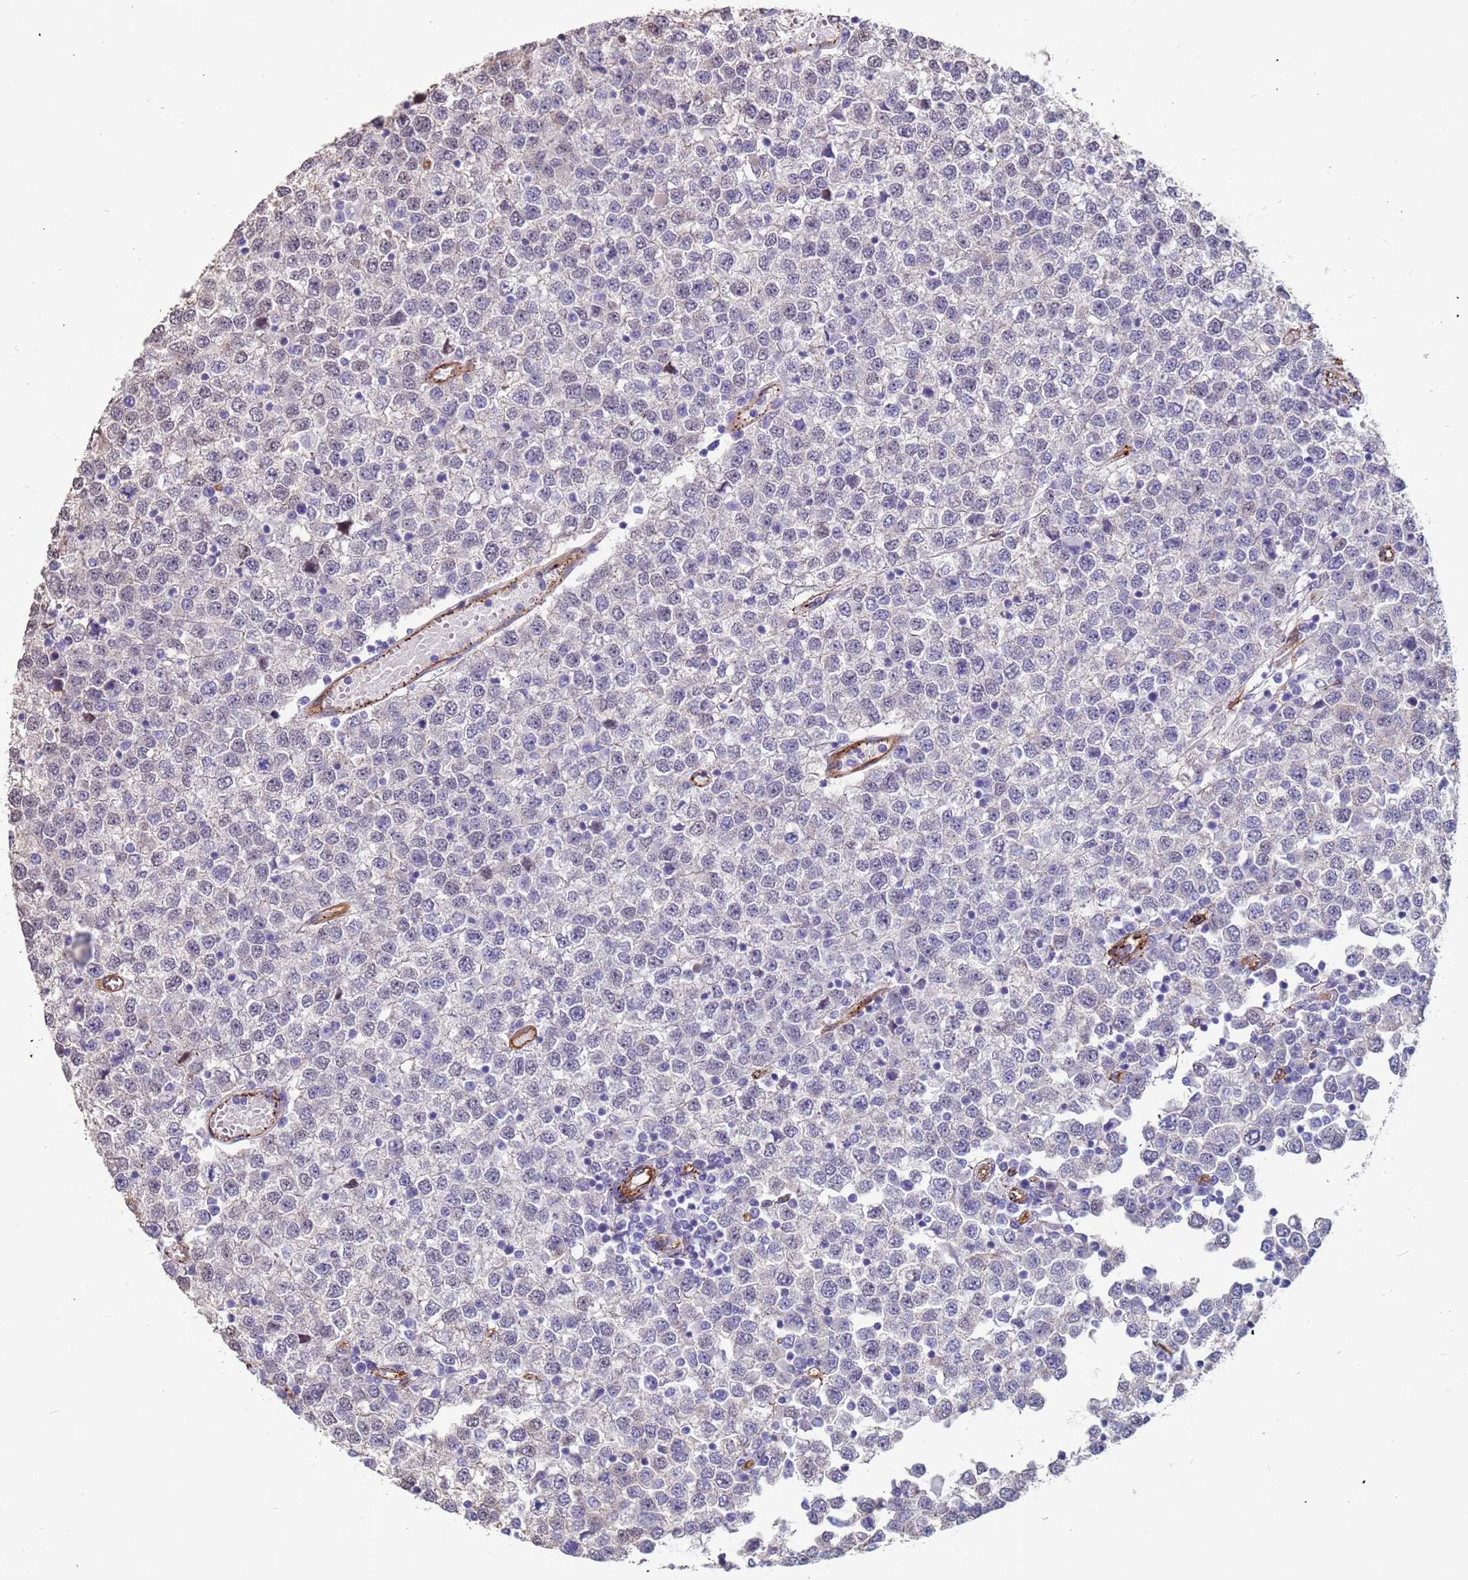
{"staining": {"intensity": "negative", "quantity": "none", "location": "none"}, "tissue": "testis cancer", "cell_type": "Tumor cells", "image_type": "cancer", "snomed": [{"axis": "morphology", "description": "Seminoma, NOS"}, {"axis": "topography", "description": "Testis"}], "caption": "Immunohistochemistry histopathology image of neoplastic tissue: human testis seminoma stained with DAB (3,3'-diaminobenzidine) displays no significant protein positivity in tumor cells. (DAB (3,3'-diaminobenzidine) IHC visualized using brightfield microscopy, high magnification).", "gene": "EHD2", "patient": {"sex": "male", "age": 65}}